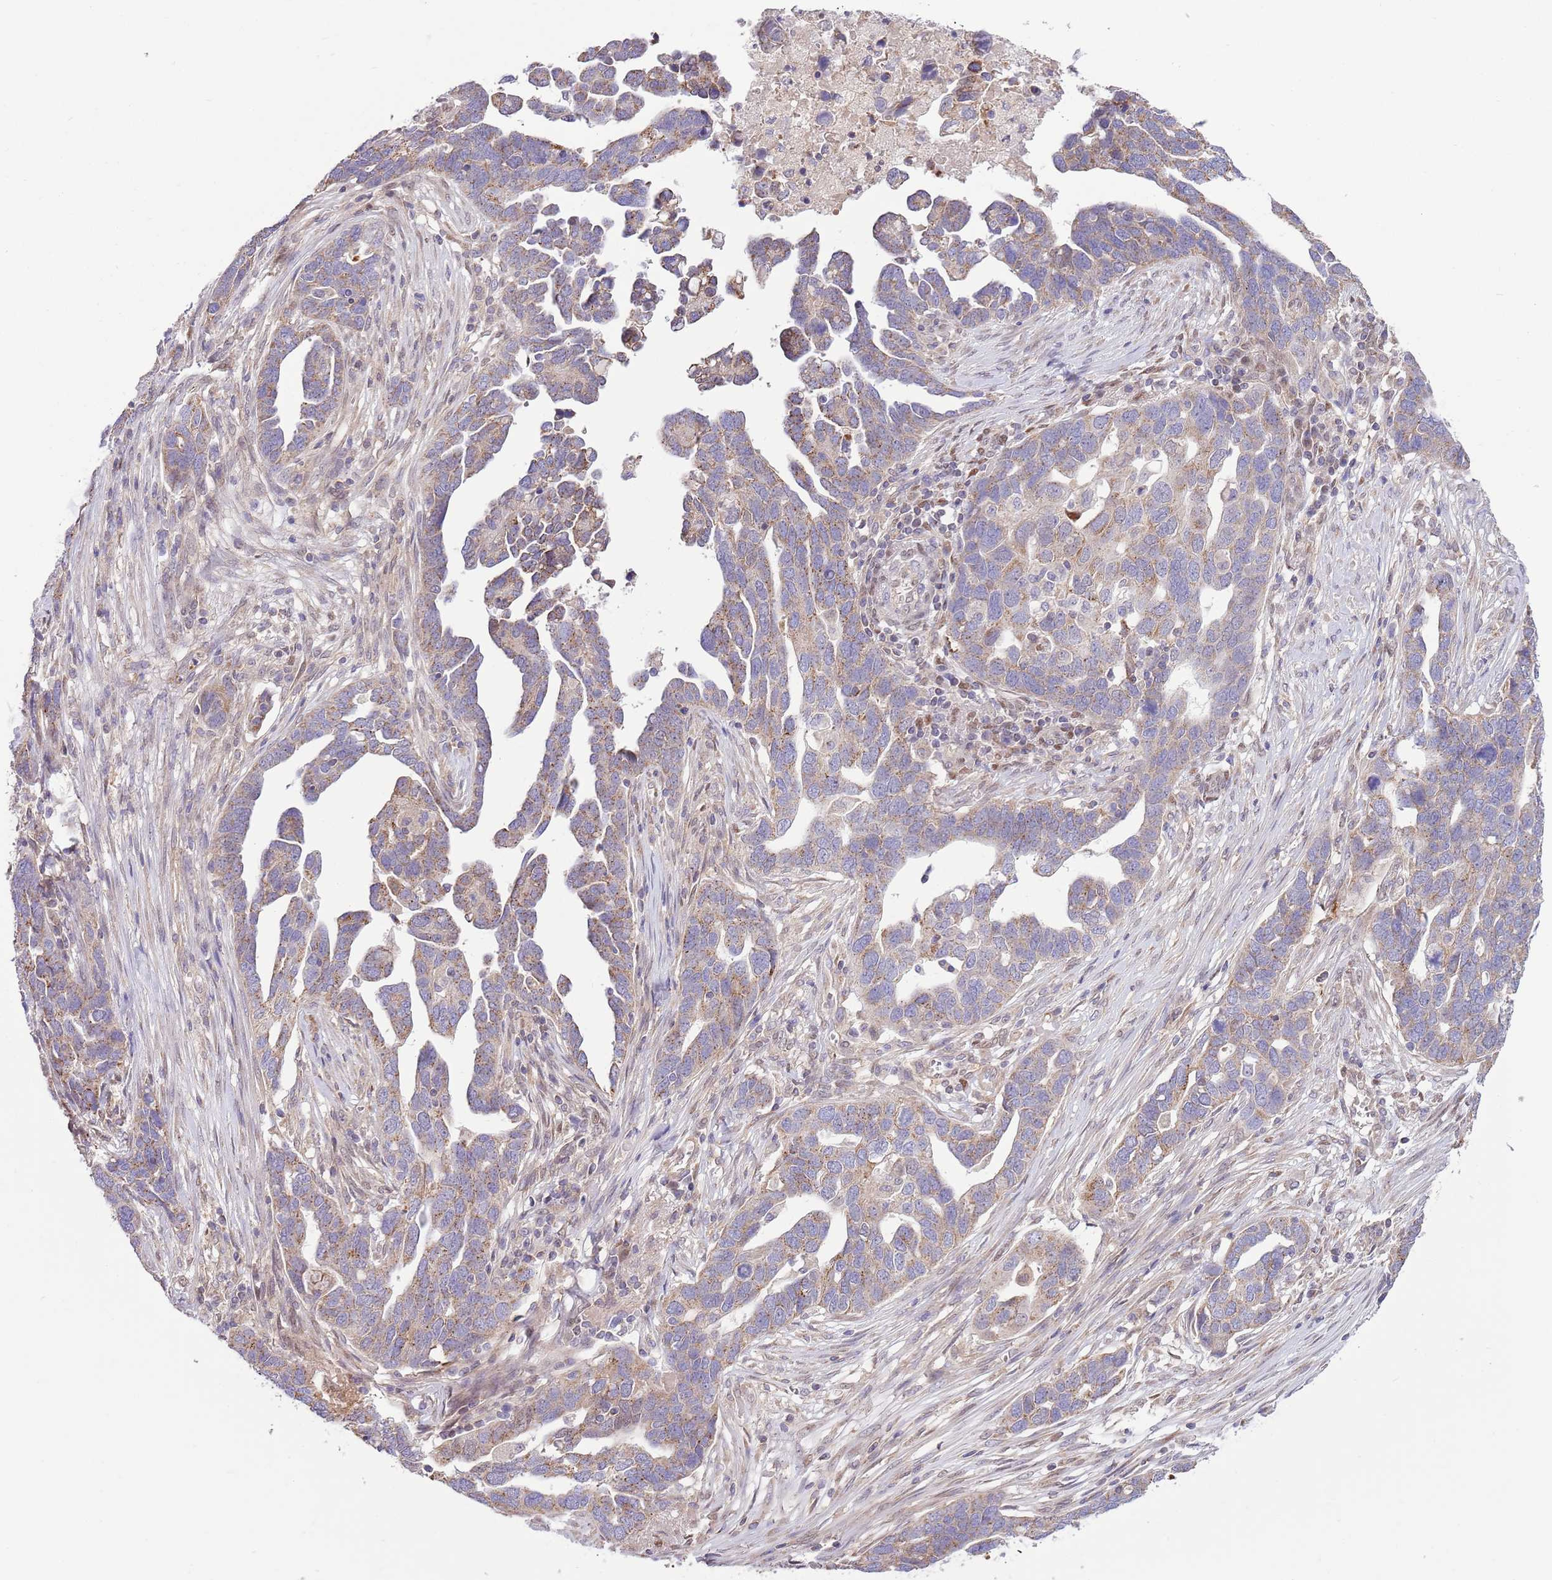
{"staining": {"intensity": "weak", "quantity": "25%-75%", "location": "cytoplasmic/membranous"}, "tissue": "ovarian cancer", "cell_type": "Tumor cells", "image_type": "cancer", "snomed": [{"axis": "morphology", "description": "Cystadenocarcinoma, serous, NOS"}, {"axis": "topography", "description": "Ovary"}], "caption": "Brown immunohistochemical staining in serous cystadenocarcinoma (ovarian) demonstrates weak cytoplasmic/membranous expression in approximately 25%-75% of tumor cells.", "gene": "ARL2BP", "patient": {"sex": "female", "age": 54}}